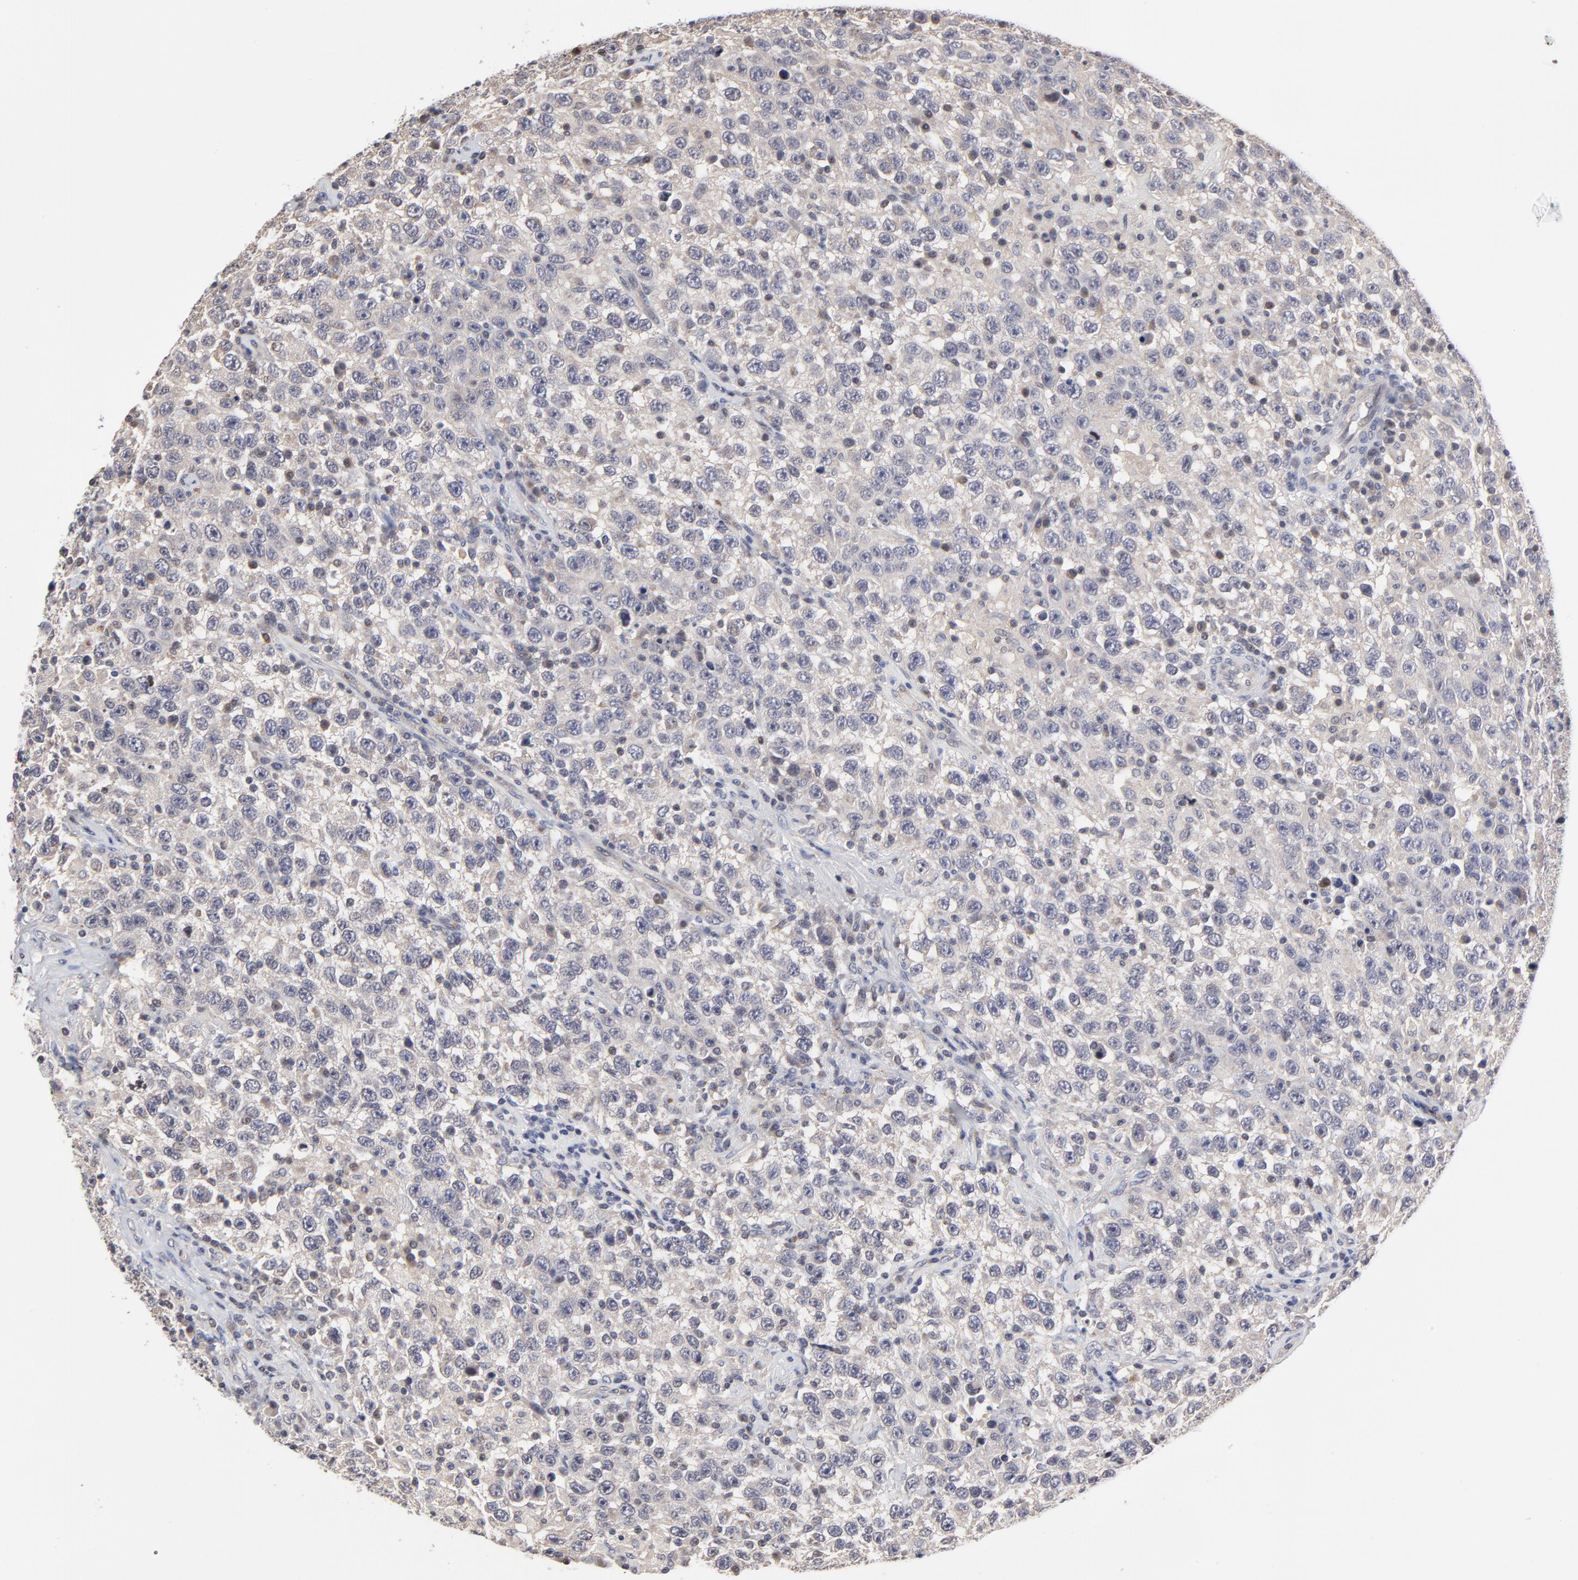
{"staining": {"intensity": "weak", "quantity": ">75%", "location": "cytoplasmic/membranous"}, "tissue": "testis cancer", "cell_type": "Tumor cells", "image_type": "cancer", "snomed": [{"axis": "morphology", "description": "Seminoma, NOS"}, {"axis": "topography", "description": "Testis"}], "caption": "A high-resolution image shows immunohistochemistry staining of testis cancer, which reveals weak cytoplasmic/membranous expression in about >75% of tumor cells.", "gene": "ZNF157", "patient": {"sex": "male", "age": 41}}